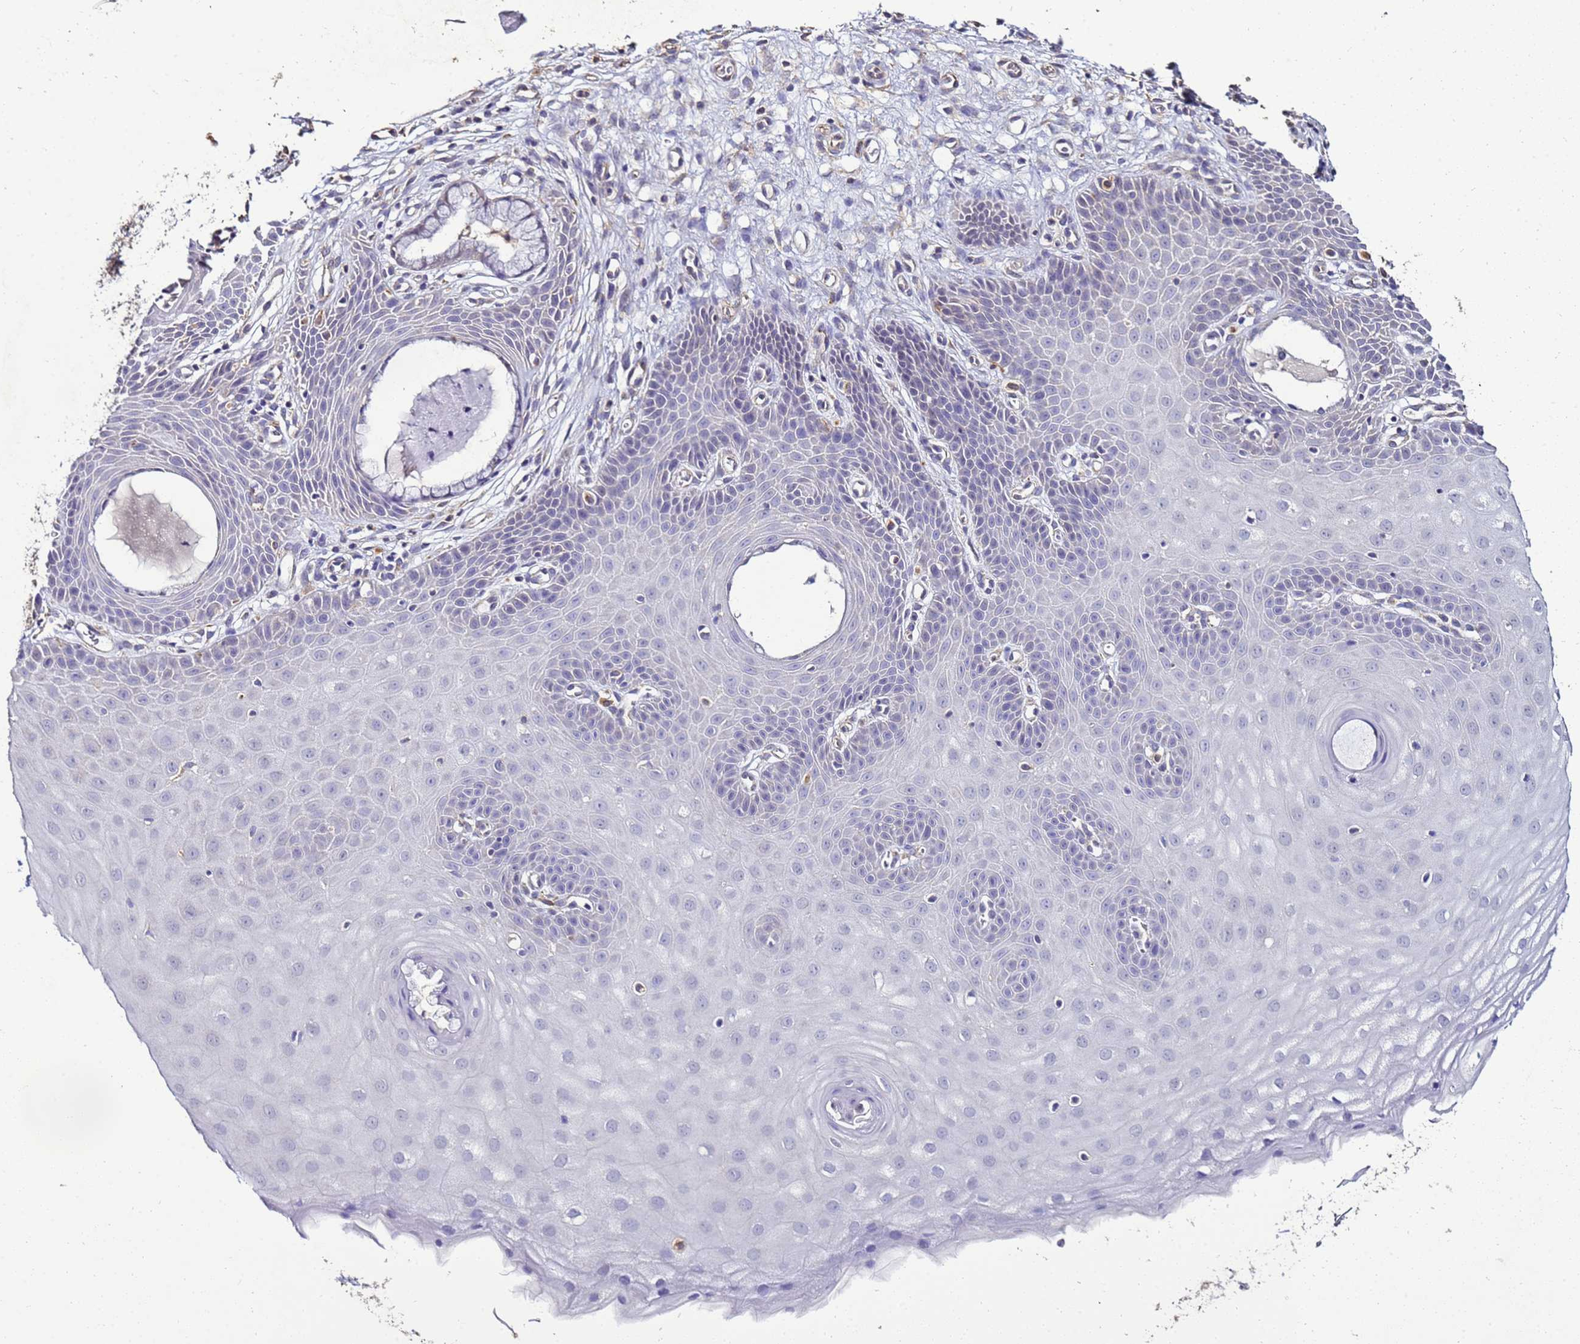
{"staining": {"intensity": "negative", "quantity": "none", "location": "none"}, "tissue": "cervix", "cell_type": "Glandular cells", "image_type": "normal", "snomed": [{"axis": "morphology", "description": "Normal tissue, NOS"}, {"axis": "topography", "description": "Cervix"}], "caption": "This image is of unremarkable cervix stained with immunohistochemistry (IHC) to label a protein in brown with the nuclei are counter-stained blue. There is no positivity in glandular cells.", "gene": "ENOPH1", "patient": {"sex": "female", "age": 36}}